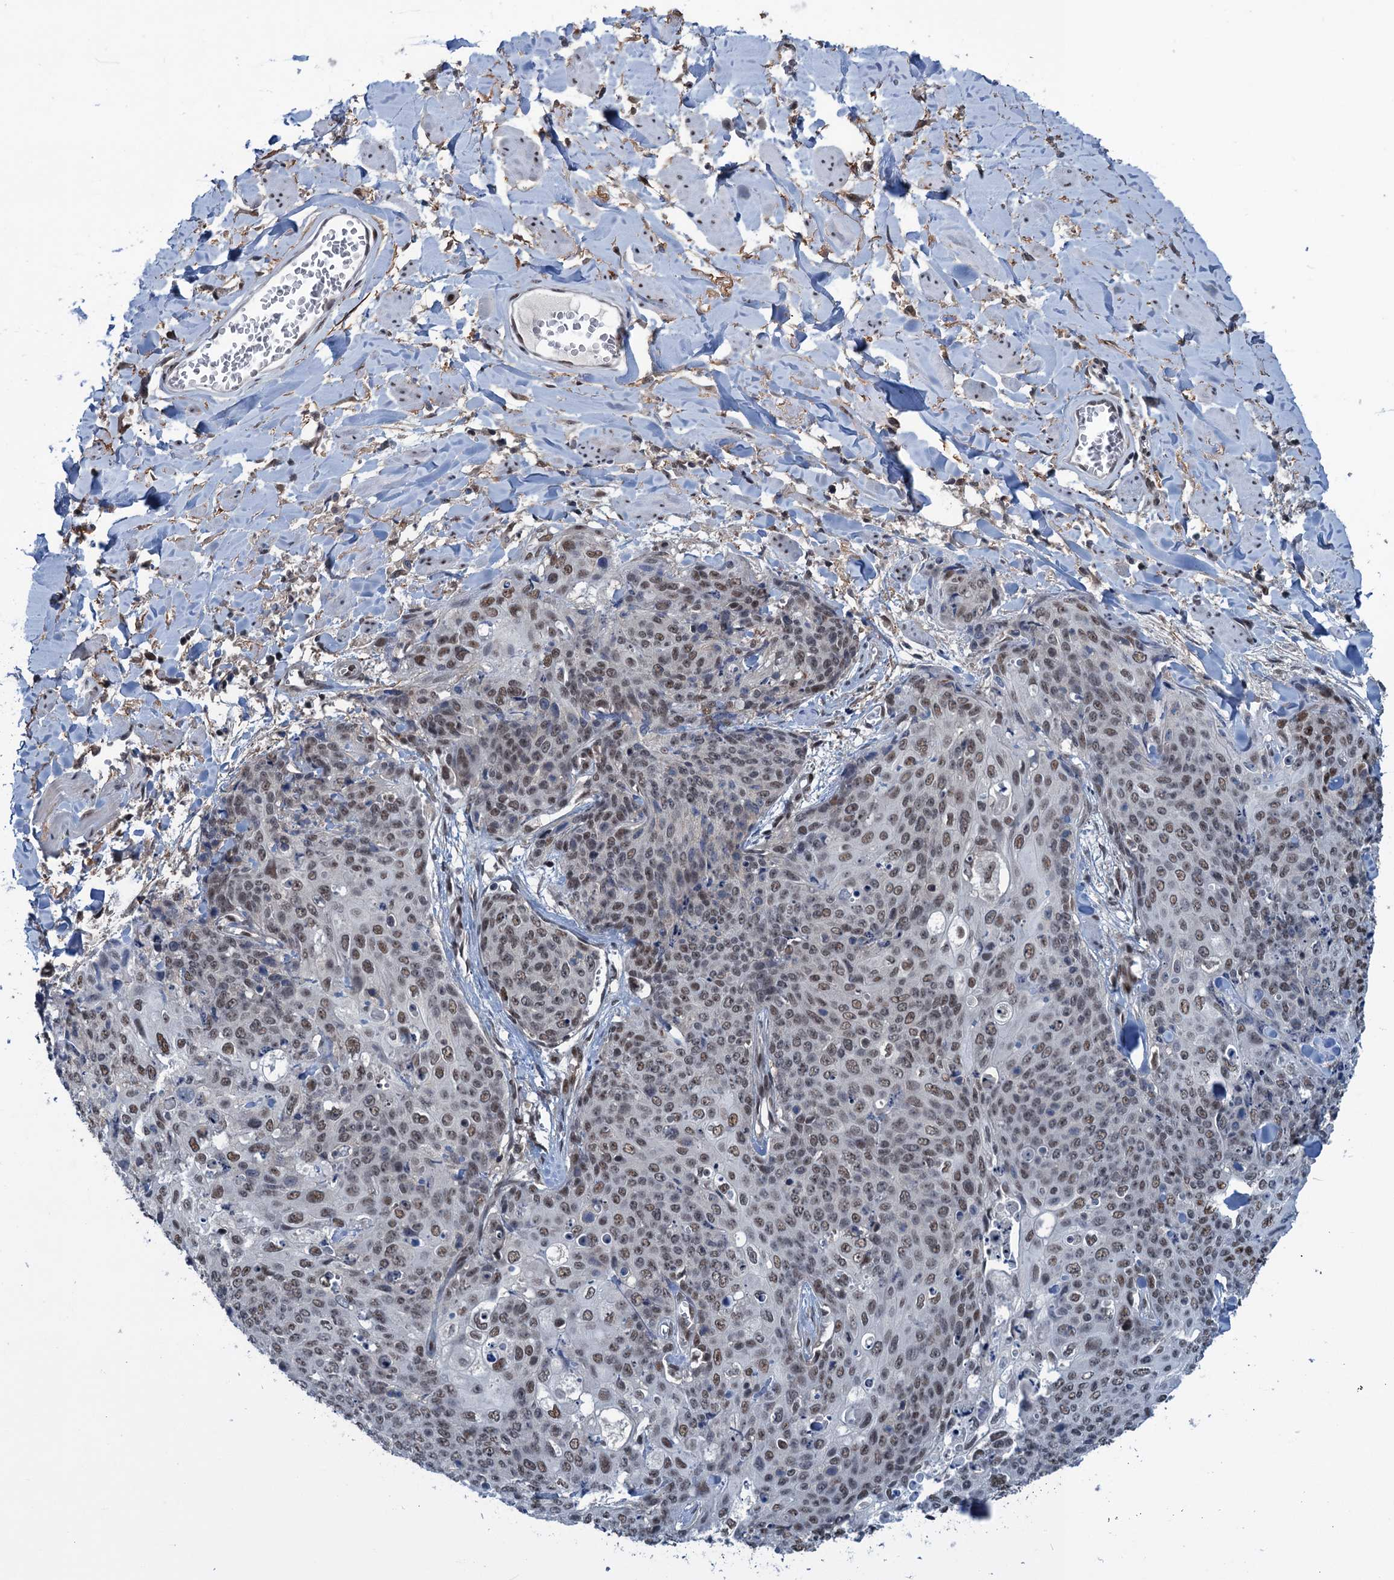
{"staining": {"intensity": "moderate", "quantity": ">75%", "location": "nuclear"}, "tissue": "skin cancer", "cell_type": "Tumor cells", "image_type": "cancer", "snomed": [{"axis": "morphology", "description": "Squamous cell carcinoma, NOS"}, {"axis": "topography", "description": "Skin"}, {"axis": "topography", "description": "Vulva"}], "caption": "Skin squamous cell carcinoma stained with a brown dye reveals moderate nuclear positive positivity in approximately >75% of tumor cells.", "gene": "SAE1", "patient": {"sex": "female", "age": 85}}